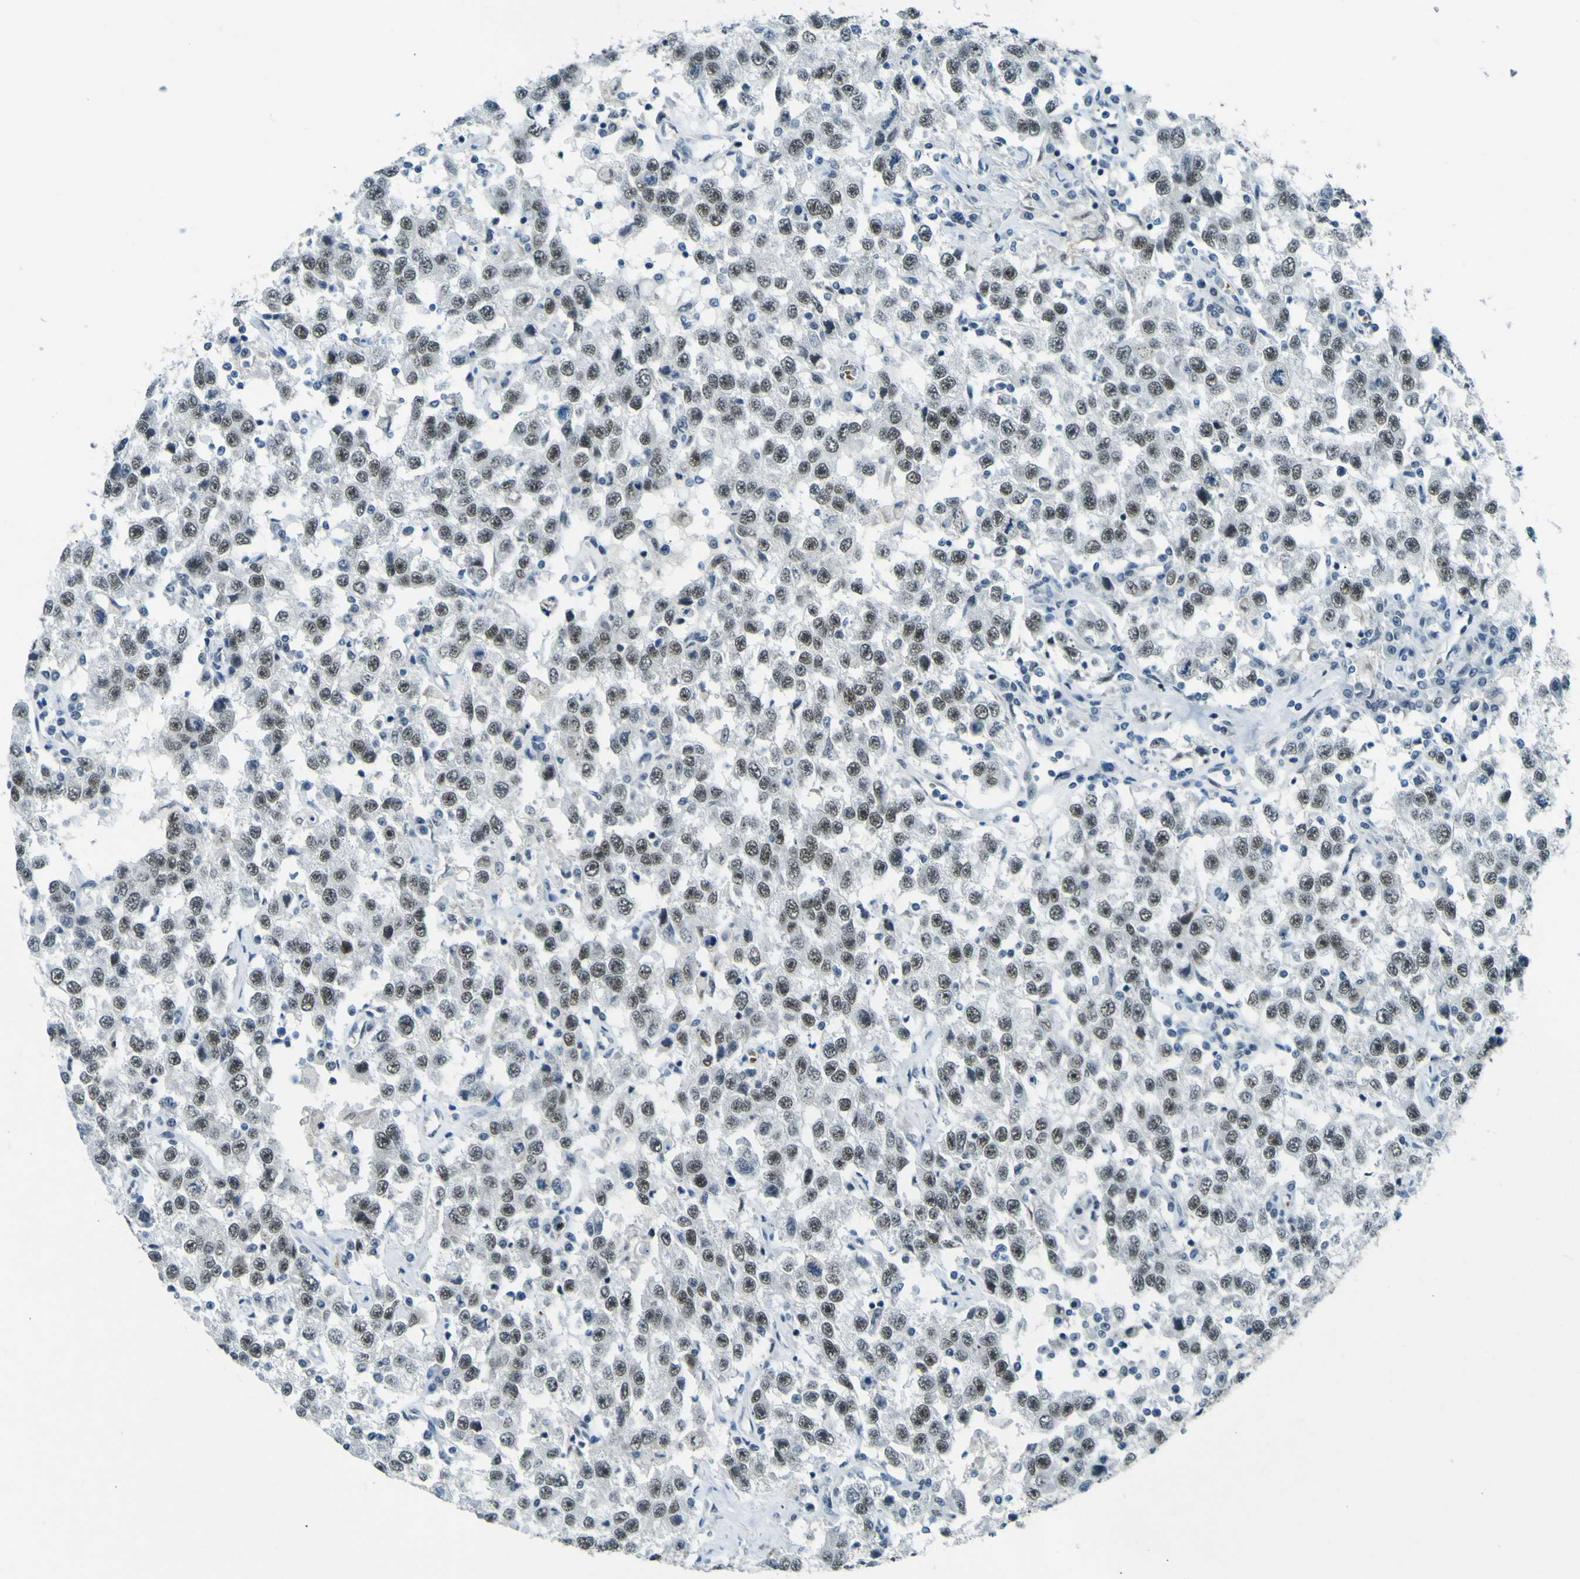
{"staining": {"intensity": "moderate", "quantity": ">75%", "location": "nuclear"}, "tissue": "testis cancer", "cell_type": "Tumor cells", "image_type": "cancer", "snomed": [{"axis": "morphology", "description": "Seminoma, NOS"}, {"axis": "topography", "description": "Testis"}], "caption": "Immunohistochemical staining of human seminoma (testis) shows medium levels of moderate nuclear protein expression in about >75% of tumor cells.", "gene": "CEBPG", "patient": {"sex": "male", "age": 41}}